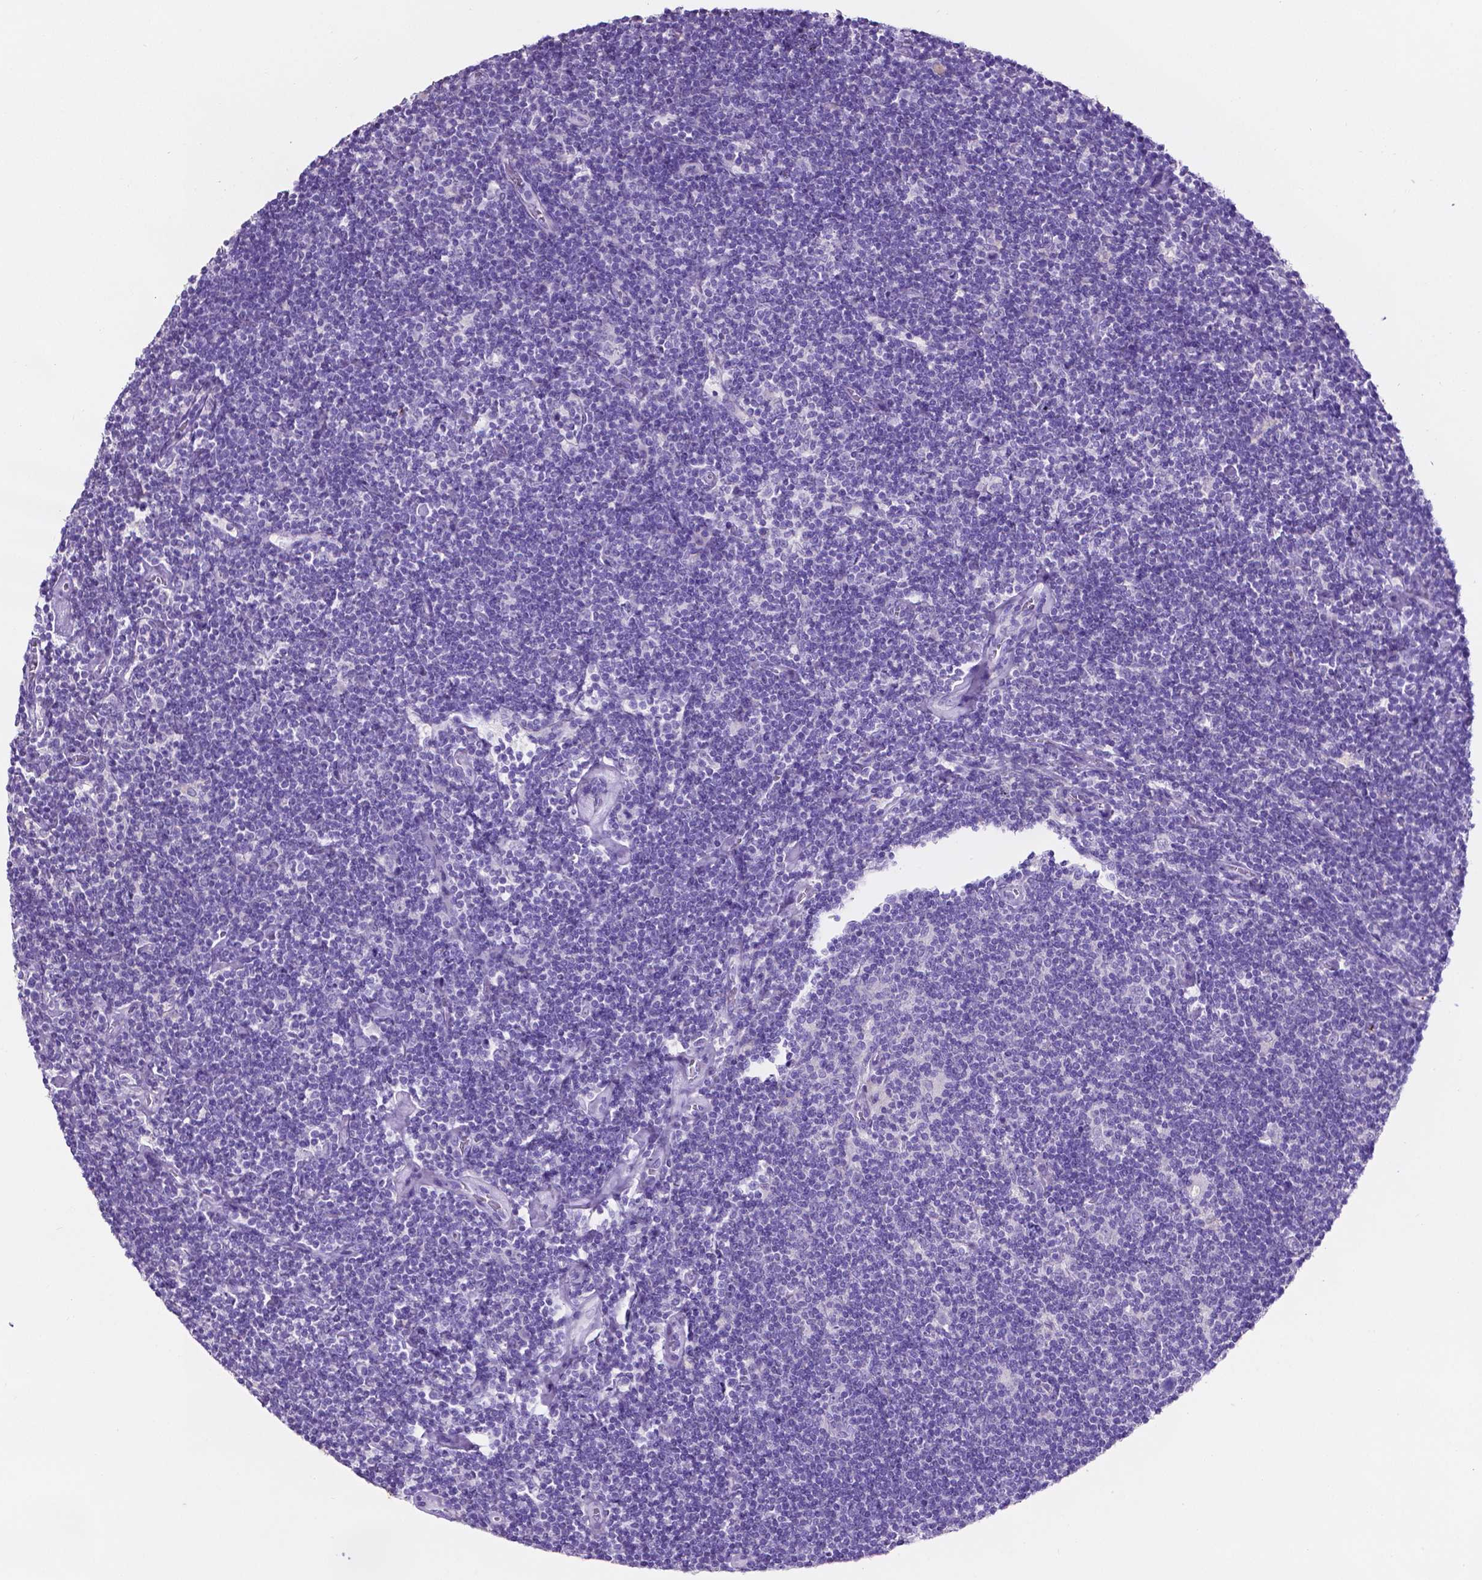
{"staining": {"intensity": "negative", "quantity": "none", "location": "none"}, "tissue": "lymphoma", "cell_type": "Tumor cells", "image_type": "cancer", "snomed": [{"axis": "morphology", "description": "Hodgkin's disease, NOS"}, {"axis": "topography", "description": "Lymph node"}], "caption": "IHC histopathology image of human Hodgkin's disease stained for a protein (brown), which reveals no expression in tumor cells.", "gene": "SLC22A2", "patient": {"sex": "male", "age": 40}}